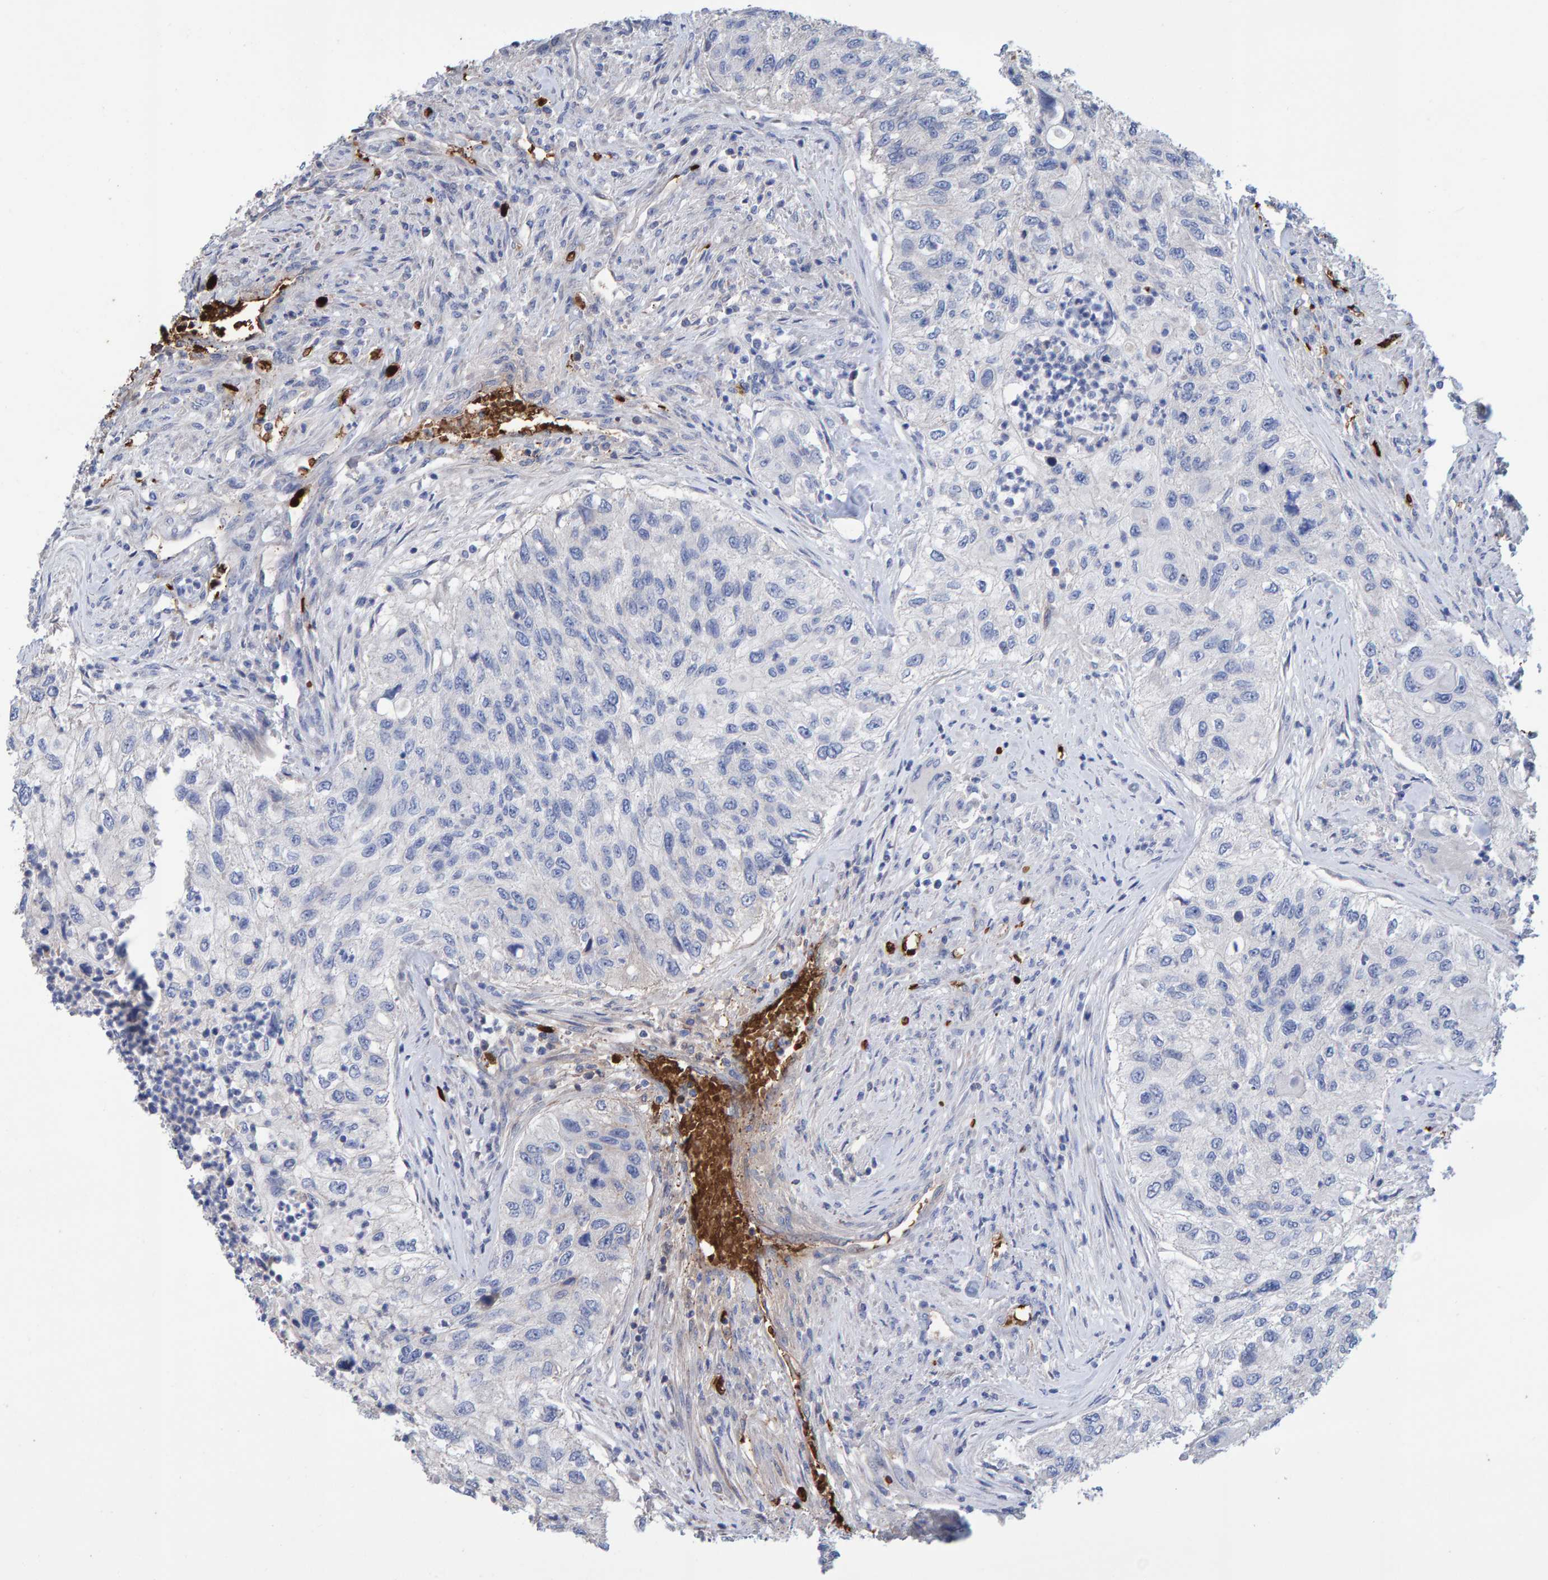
{"staining": {"intensity": "negative", "quantity": "none", "location": "none"}, "tissue": "urothelial cancer", "cell_type": "Tumor cells", "image_type": "cancer", "snomed": [{"axis": "morphology", "description": "Urothelial carcinoma, High grade"}, {"axis": "topography", "description": "Urinary bladder"}], "caption": "Tumor cells show no significant protein expression in urothelial cancer.", "gene": "VPS9D1", "patient": {"sex": "female", "age": 60}}